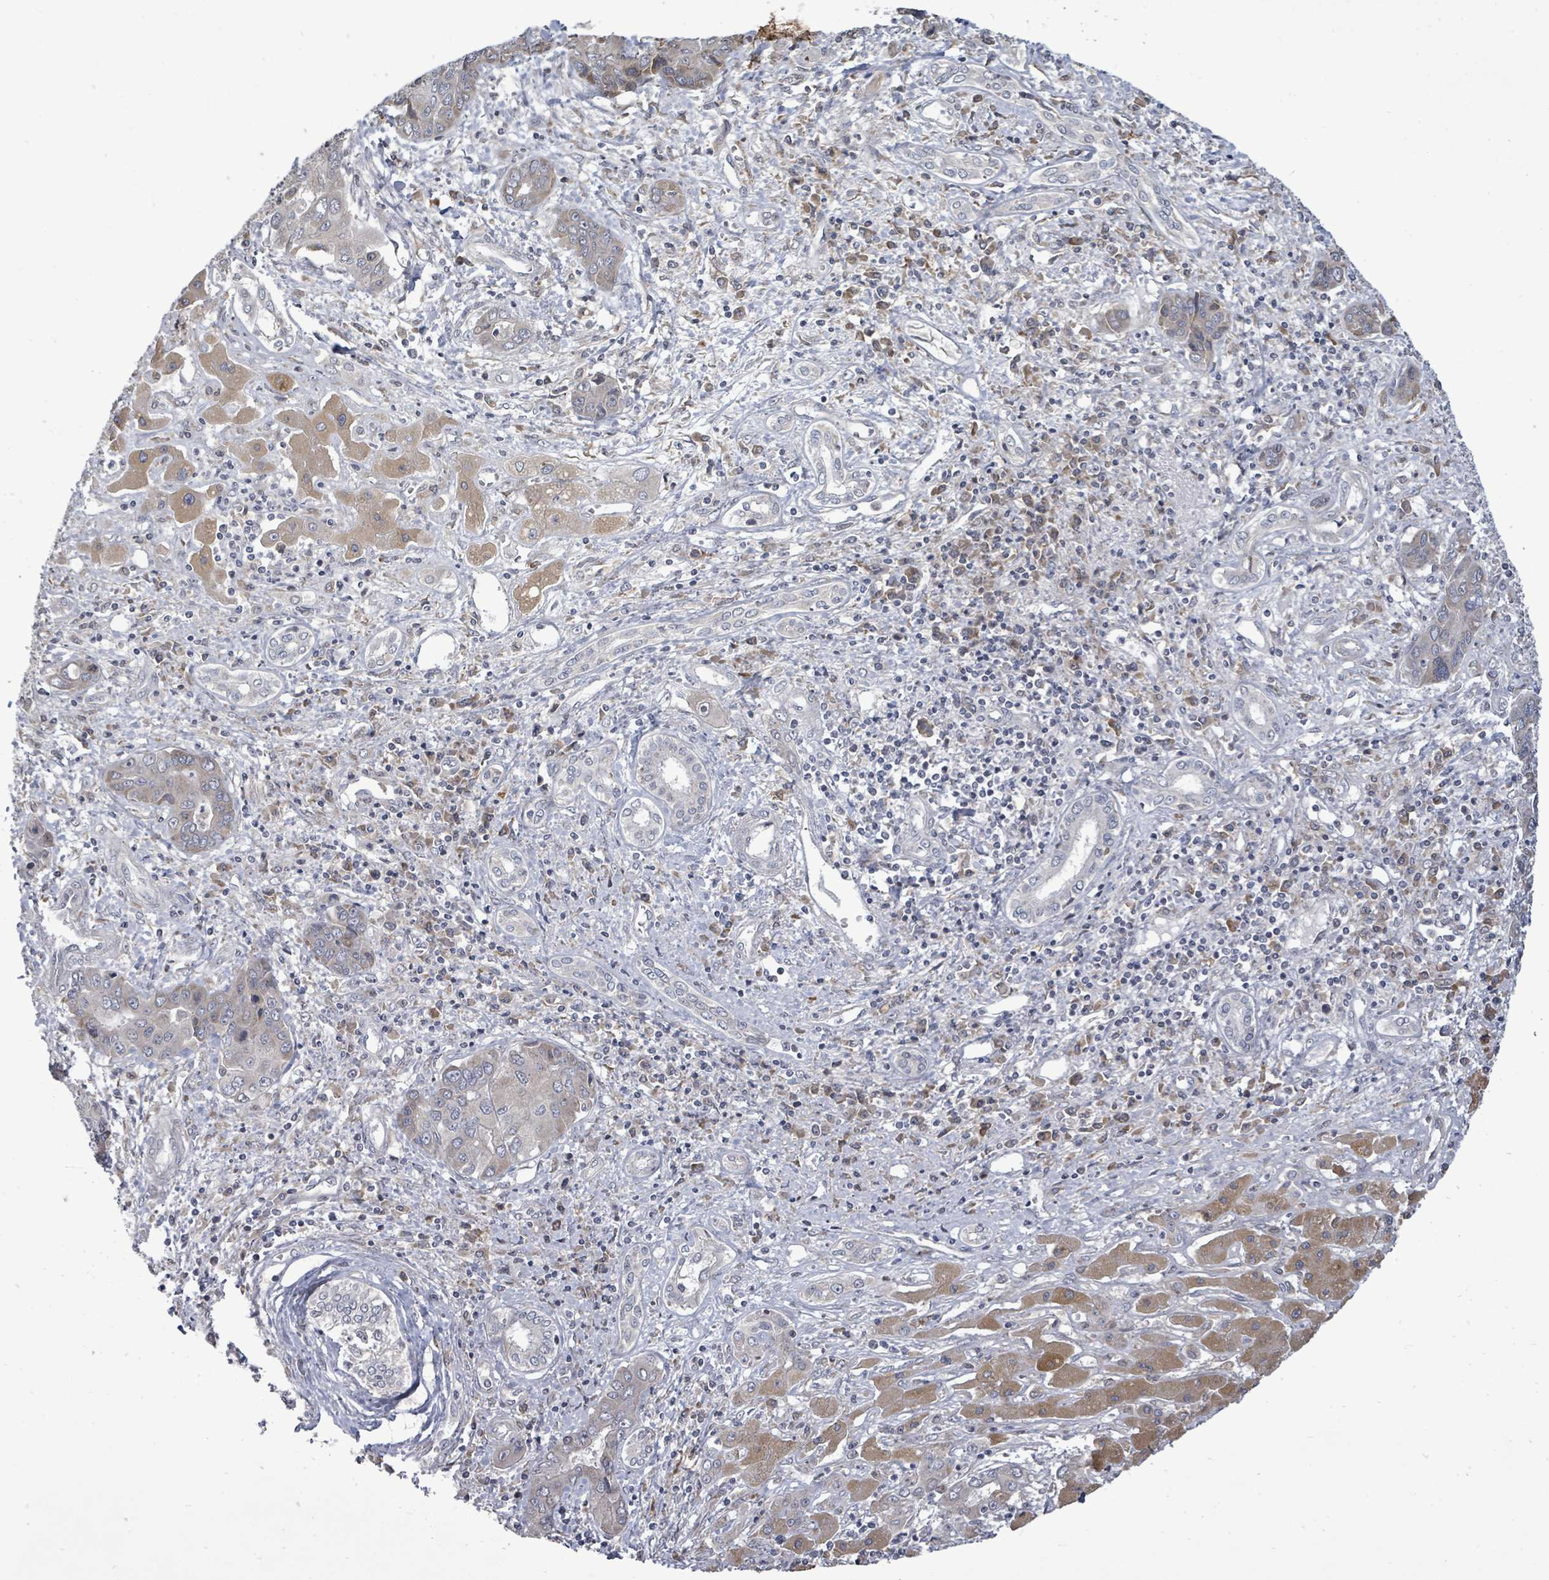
{"staining": {"intensity": "negative", "quantity": "none", "location": "none"}, "tissue": "liver cancer", "cell_type": "Tumor cells", "image_type": "cancer", "snomed": [{"axis": "morphology", "description": "Cholangiocarcinoma"}, {"axis": "topography", "description": "Liver"}], "caption": "IHC of human cholangiocarcinoma (liver) demonstrates no positivity in tumor cells.", "gene": "POMGNT2", "patient": {"sex": "male", "age": 67}}